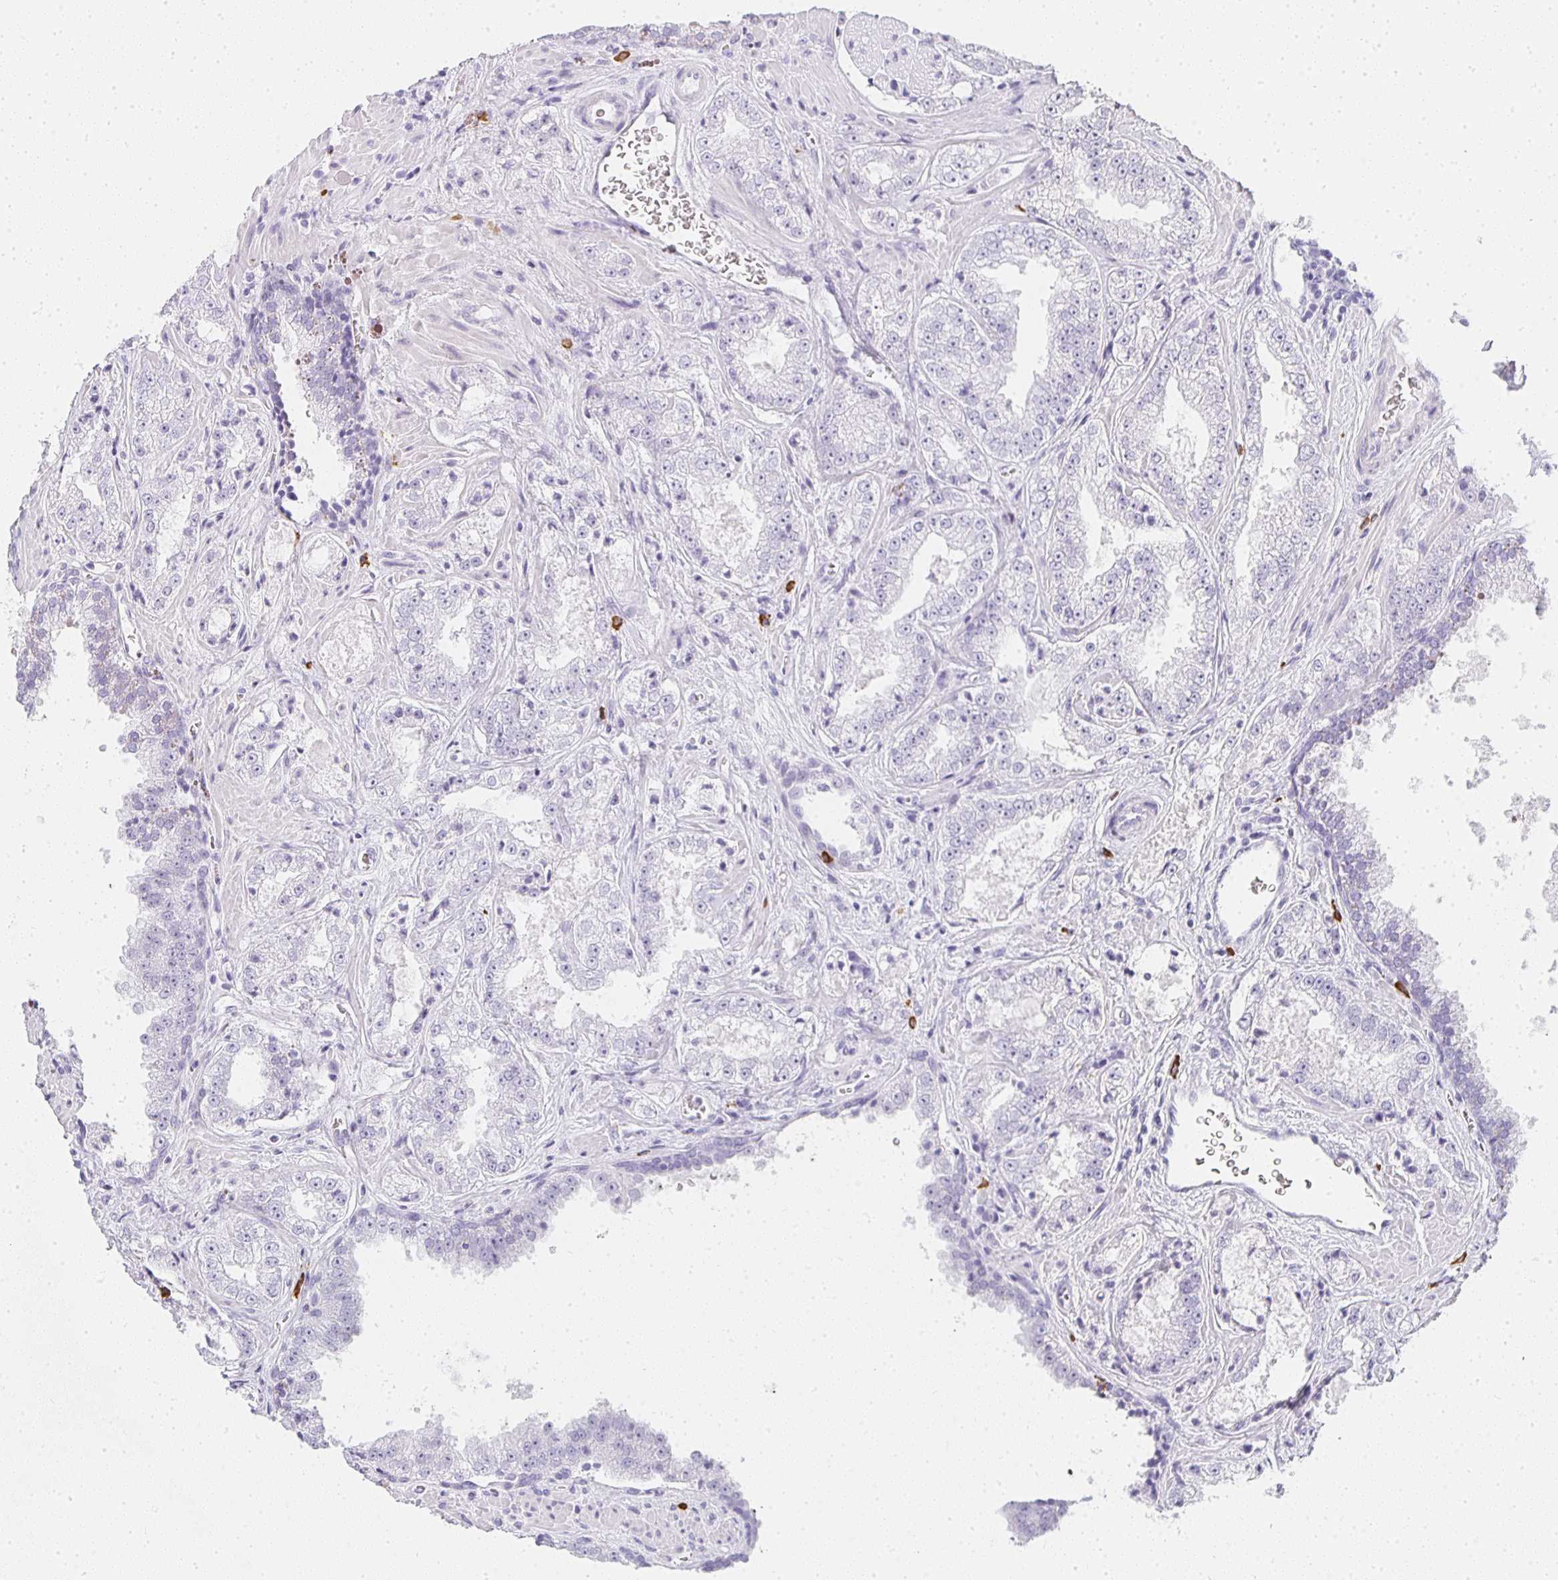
{"staining": {"intensity": "negative", "quantity": "none", "location": "none"}, "tissue": "prostate cancer", "cell_type": "Tumor cells", "image_type": "cancer", "snomed": [{"axis": "morphology", "description": "Adenocarcinoma, High grade"}, {"axis": "topography", "description": "Prostate"}], "caption": "Photomicrograph shows no protein staining in tumor cells of prostate cancer (high-grade adenocarcinoma) tissue.", "gene": "TPSD1", "patient": {"sex": "male", "age": 67}}